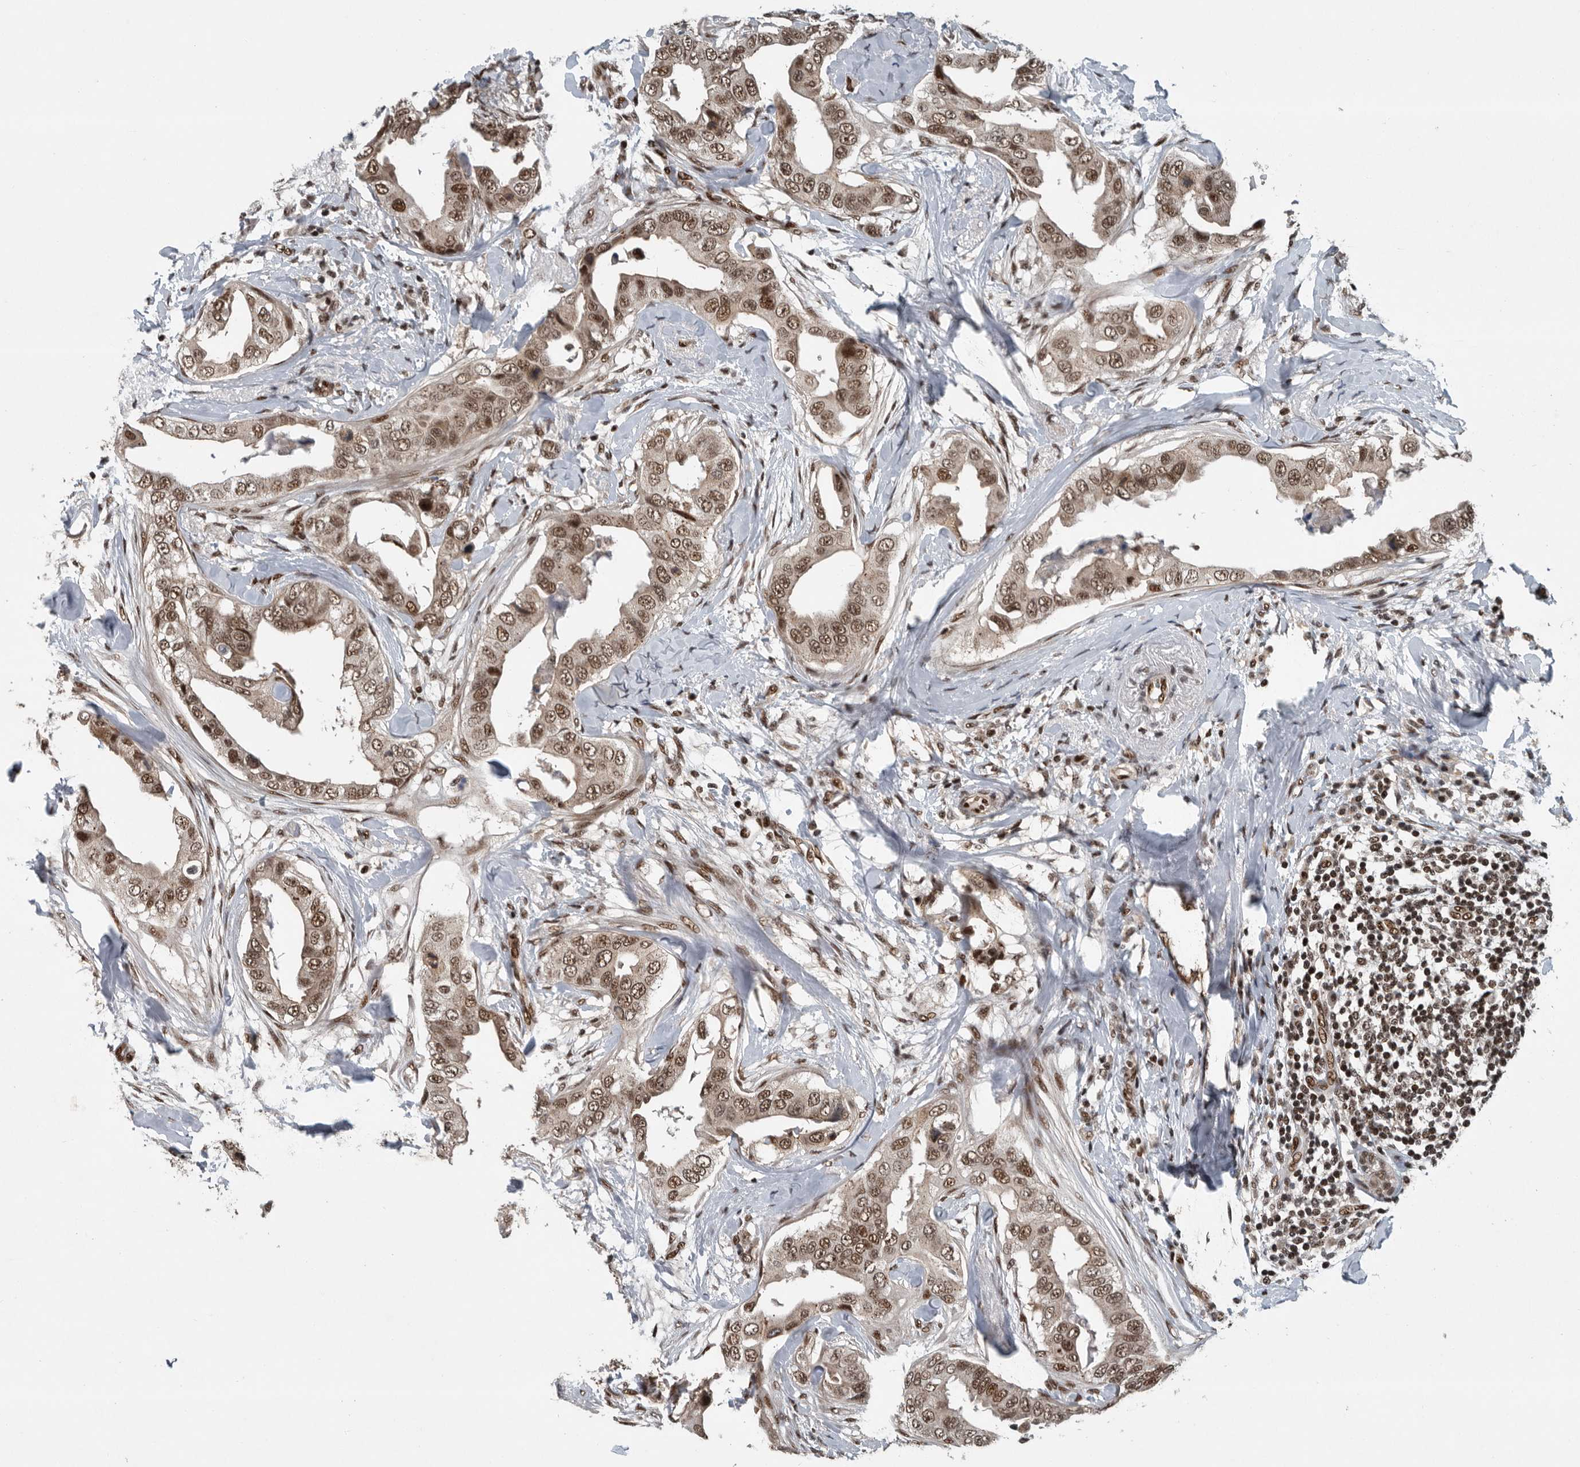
{"staining": {"intensity": "moderate", "quantity": ">75%", "location": "nuclear"}, "tissue": "breast cancer", "cell_type": "Tumor cells", "image_type": "cancer", "snomed": [{"axis": "morphology", "description": "Duct carcinoma"}, {"axis": "topography", "description": "Breast"}], "caption": "An image showing moderate nuclear staining in approximately >75% of tumor cells in breast cancer, as visualized by brown immunohistochemical staining.", "gene": "SENP7", "patient": {"sex": "female", "age": 40}}